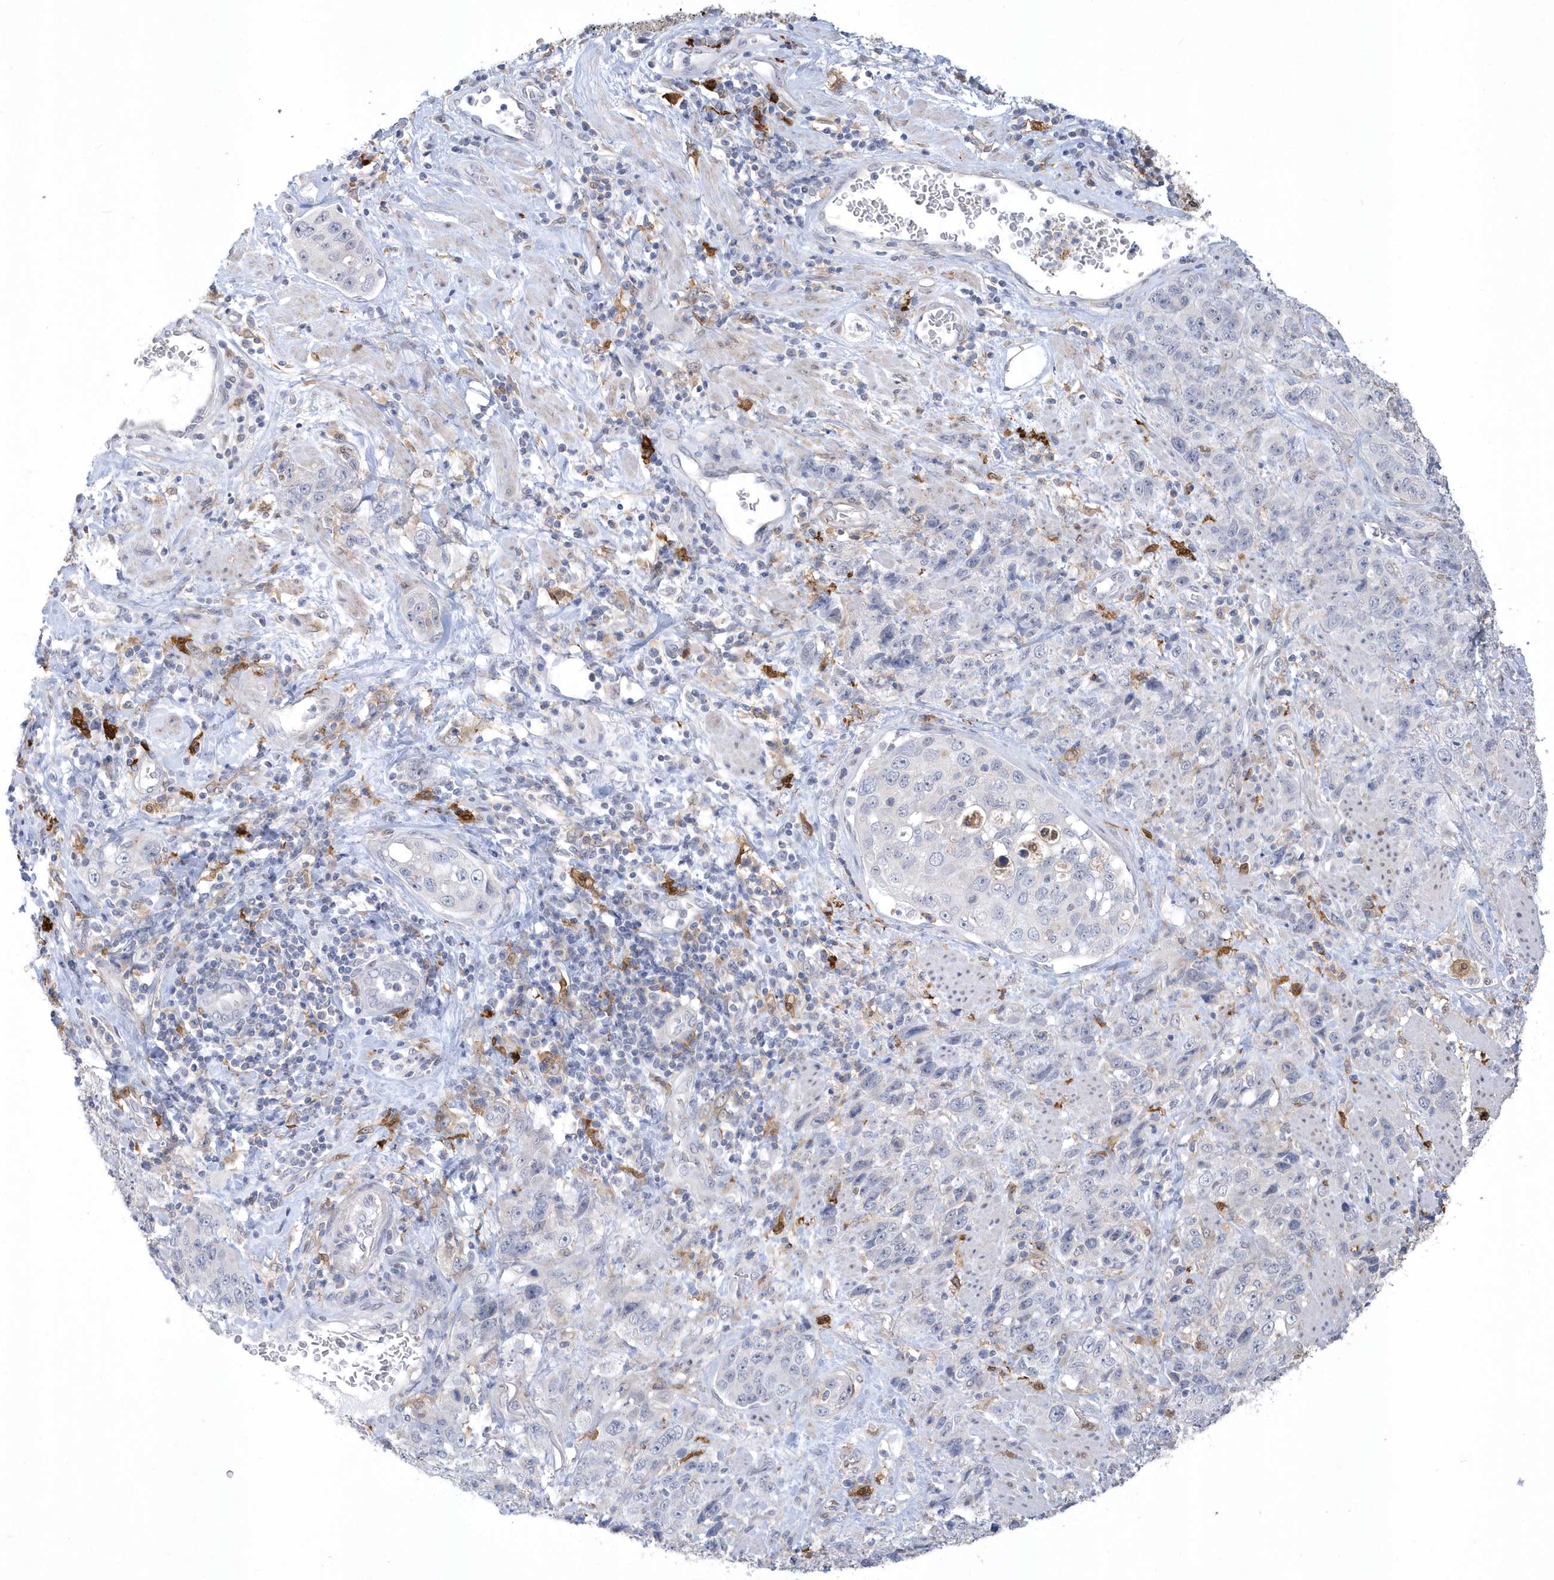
{"staining": {"intensity": "negative", "quantity": "none", "location": "none"}, "tissue": "stomach cancer", "cell_type": "Tumor cells", "image_type": "cancer", "snomed": [{"axis": "morphology", "description": "Adenocarcinoma, NOS"}, {"axis": "topography", "description": "Stomach"}], "caption": "Tumor cells are negative for brown protein staining in adenocarcinoma (stomach).", "gene": "TSPEAR", "patient": {"sex": "male", "age": 48}}